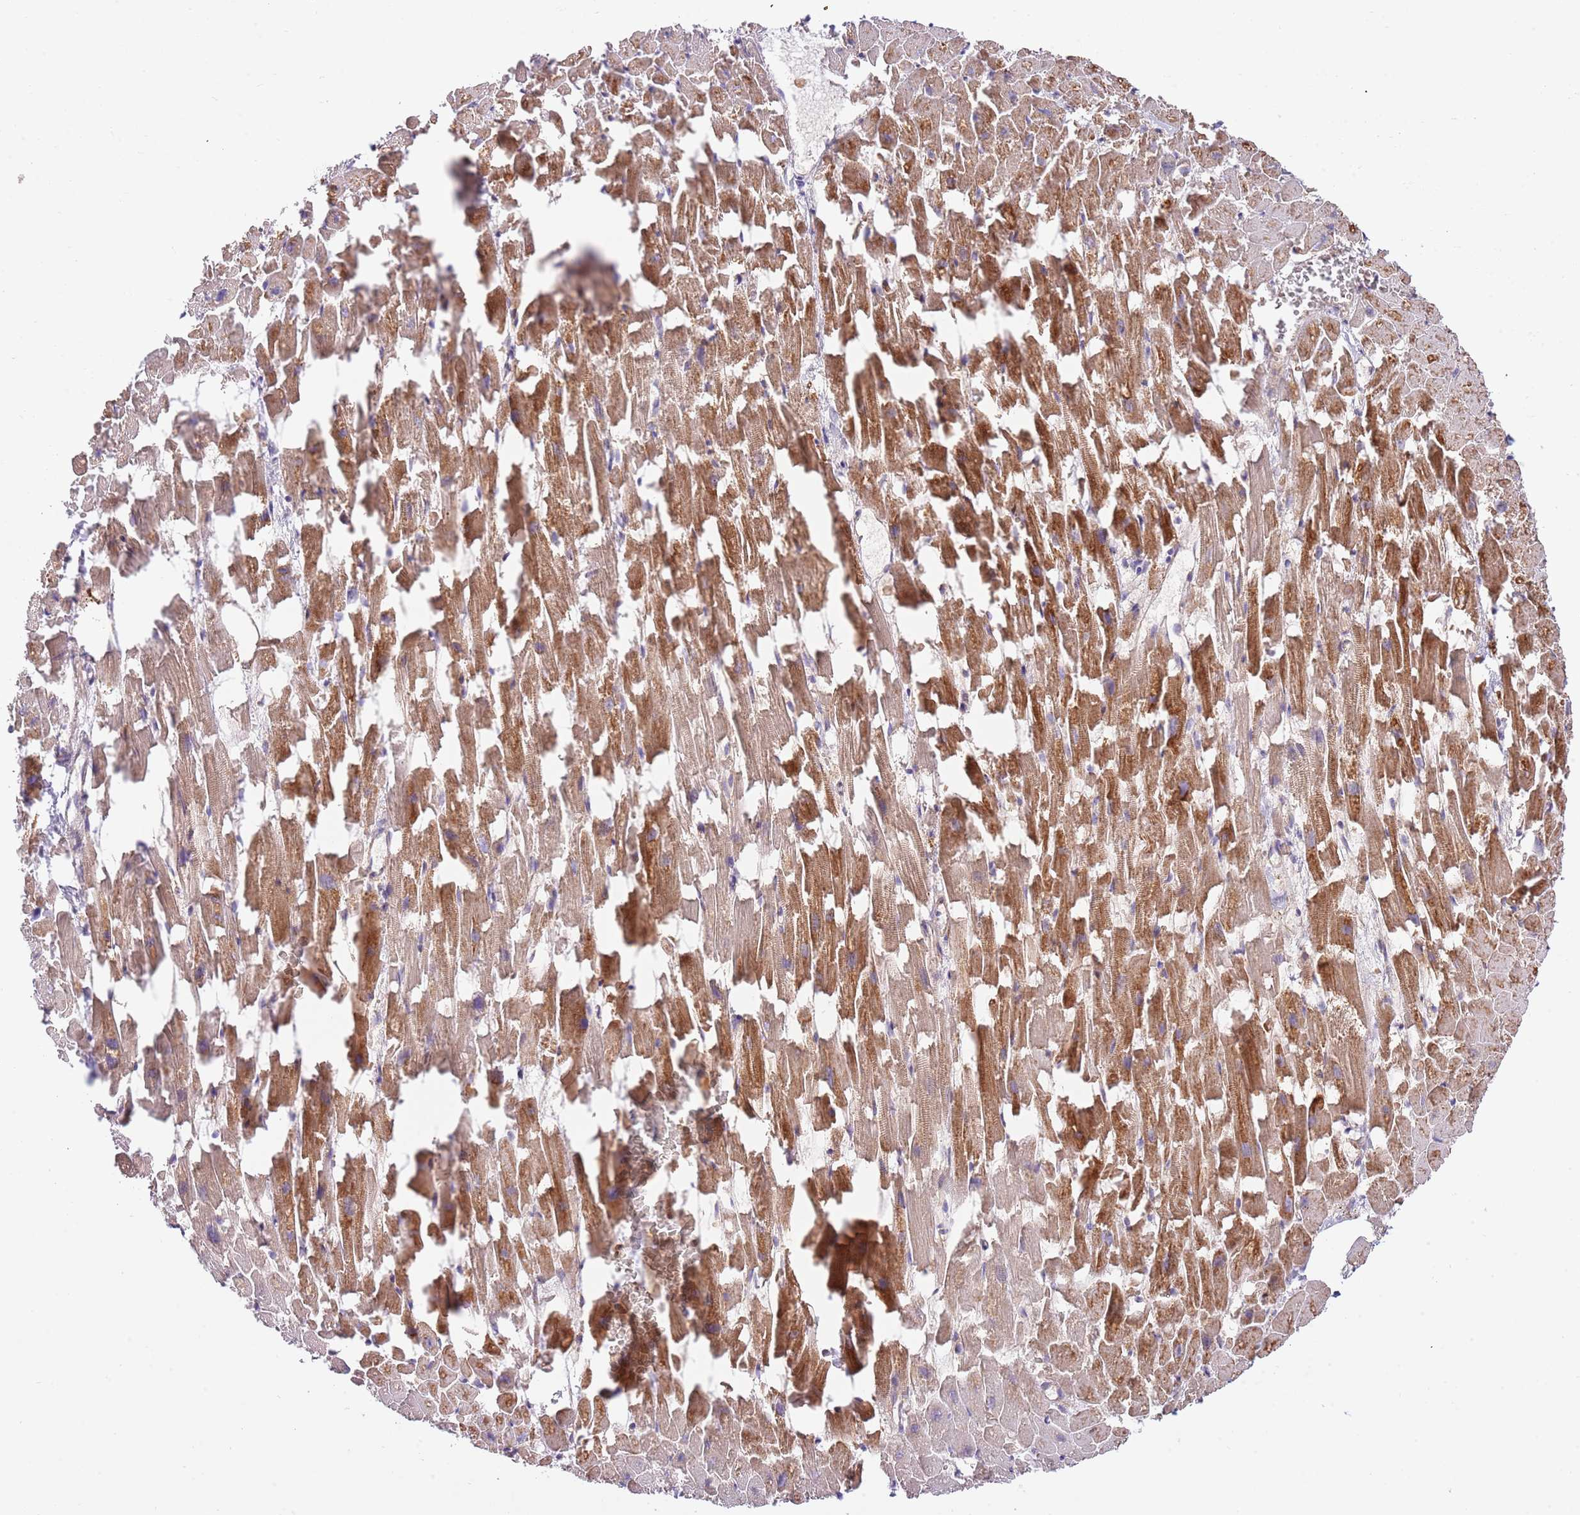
{"staining": {"intensity": "moderate", "quantity": ">75%", "location": "cytoplasmic/membranous"}, "tissue": "heart muscle", "cell_type": "Cardiomyocytes", "image_type": "normal", "snomed": [{"axis": "morphology", "description": "Normal tissue, NOS"}, {"axis": "topography", "description": "Heart"}], "caption": "Moderate cytoplasmic/membranous protein positivity is seen in about >75% of cardiomyocytes in heart muscle. The protein is stained brown, and the nuclei are stained in blue (DAB IHC with brightfield microscopy, high magnification).", "gene": "DOCK6", "patient": {"sex": "female", "age": 64}}